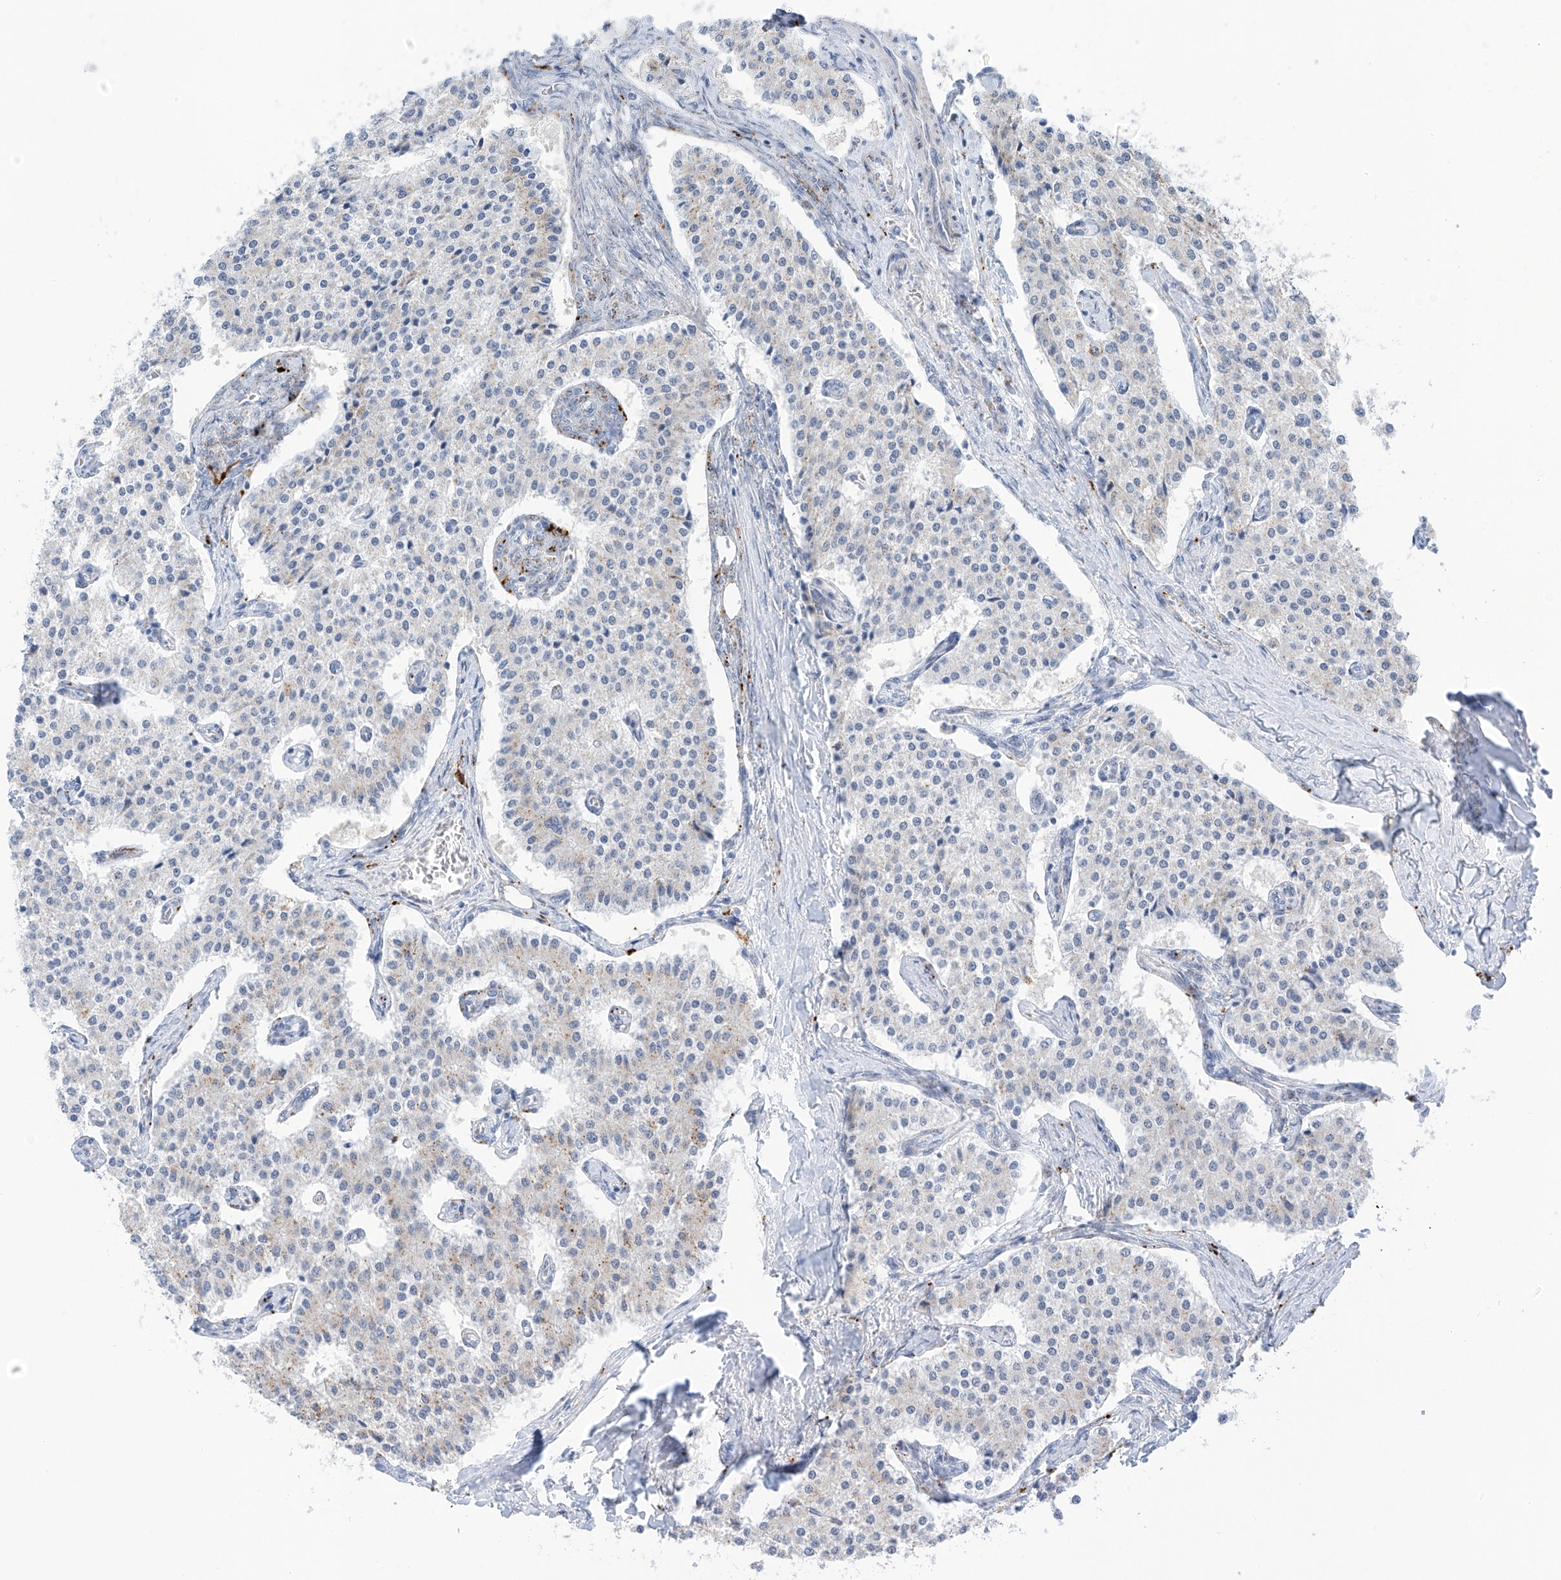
{"staining": {"intensity": "negative", "quantity": "none", "location": "none"}, "tissue": "carcinoid", "cell_type": "Tumor cells", "image_type": "cancer", "snomed": [{"axis": "morphology", "description": "Carcinoid, malignant, NOS"}, {"axis": "topography", "description": "Colon"}], "caption": "High power microscopy histopathology image of an immunohistochemistry micrograph of carcinoid, revealing no significant positivity in tumor cells. The staining is performed using DAB brown chromogen with nuclei counter-stained in using hematoxylin.", "gene": "PSPH", "patient": {"sex": "female", "age": 52}}